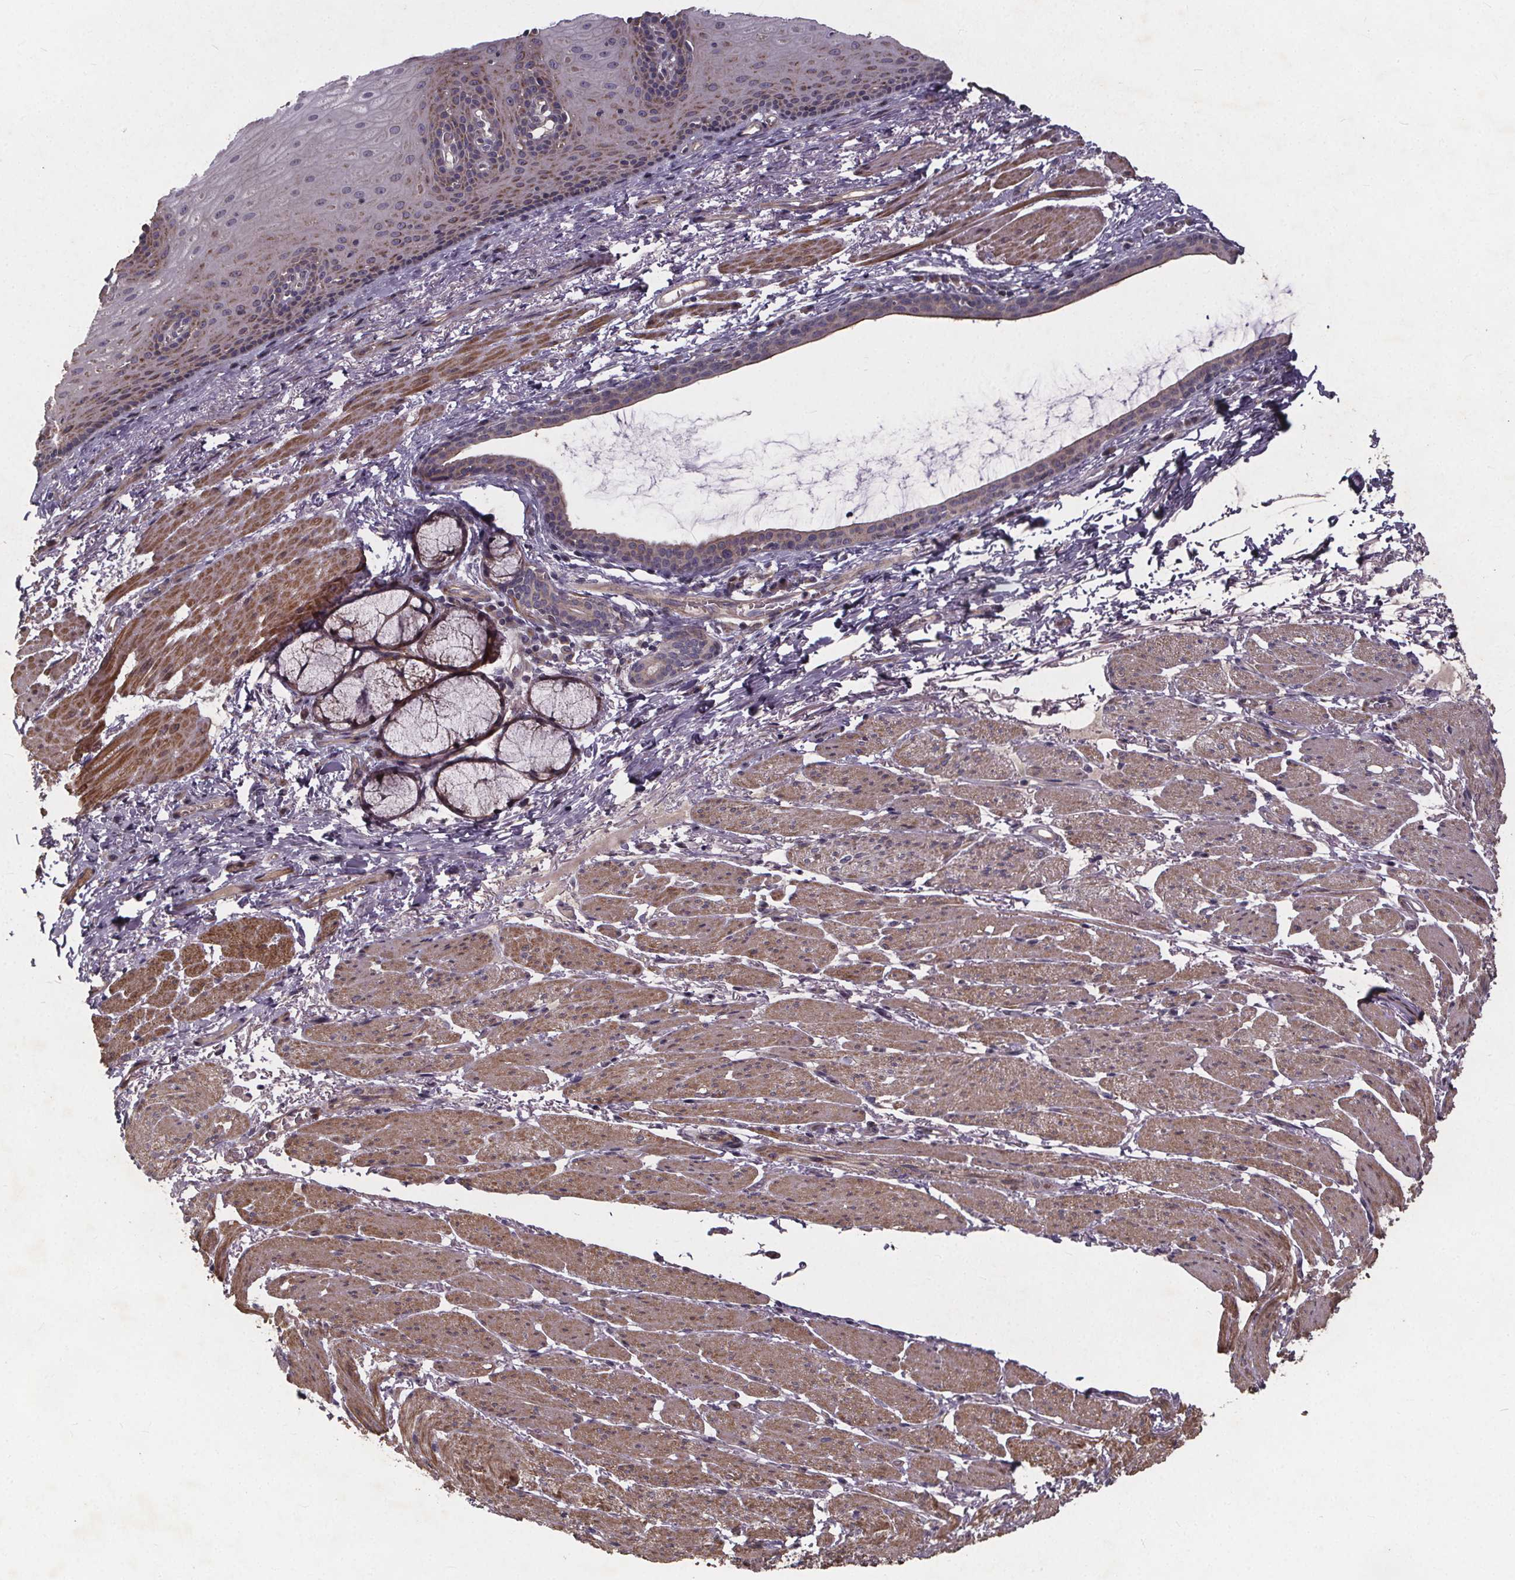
{"staining": {"intensity": "moderate", "quantity": "<25%", "location": "cytoplasmic/membranous"}, "tissue": "esophagus", "cell_type": "Squamous epithelial cells", "image_type": "normal", "snomed": [{"axis": "morphology", "description": "Normal tissue, NOS"}, {"axis": "topography", "description": "Esophagus"}], "caption": "This micrograph shows normal esophagus stained with immunohistochemistry to label a protein in brown. The cytoplasmic/membranous of squamous epithelial cells show moderate positivity for the protein. Nuclei are counter-stained blue.", "gene": "YME1L1", "patient": {"sex": "male", "age": 76}}